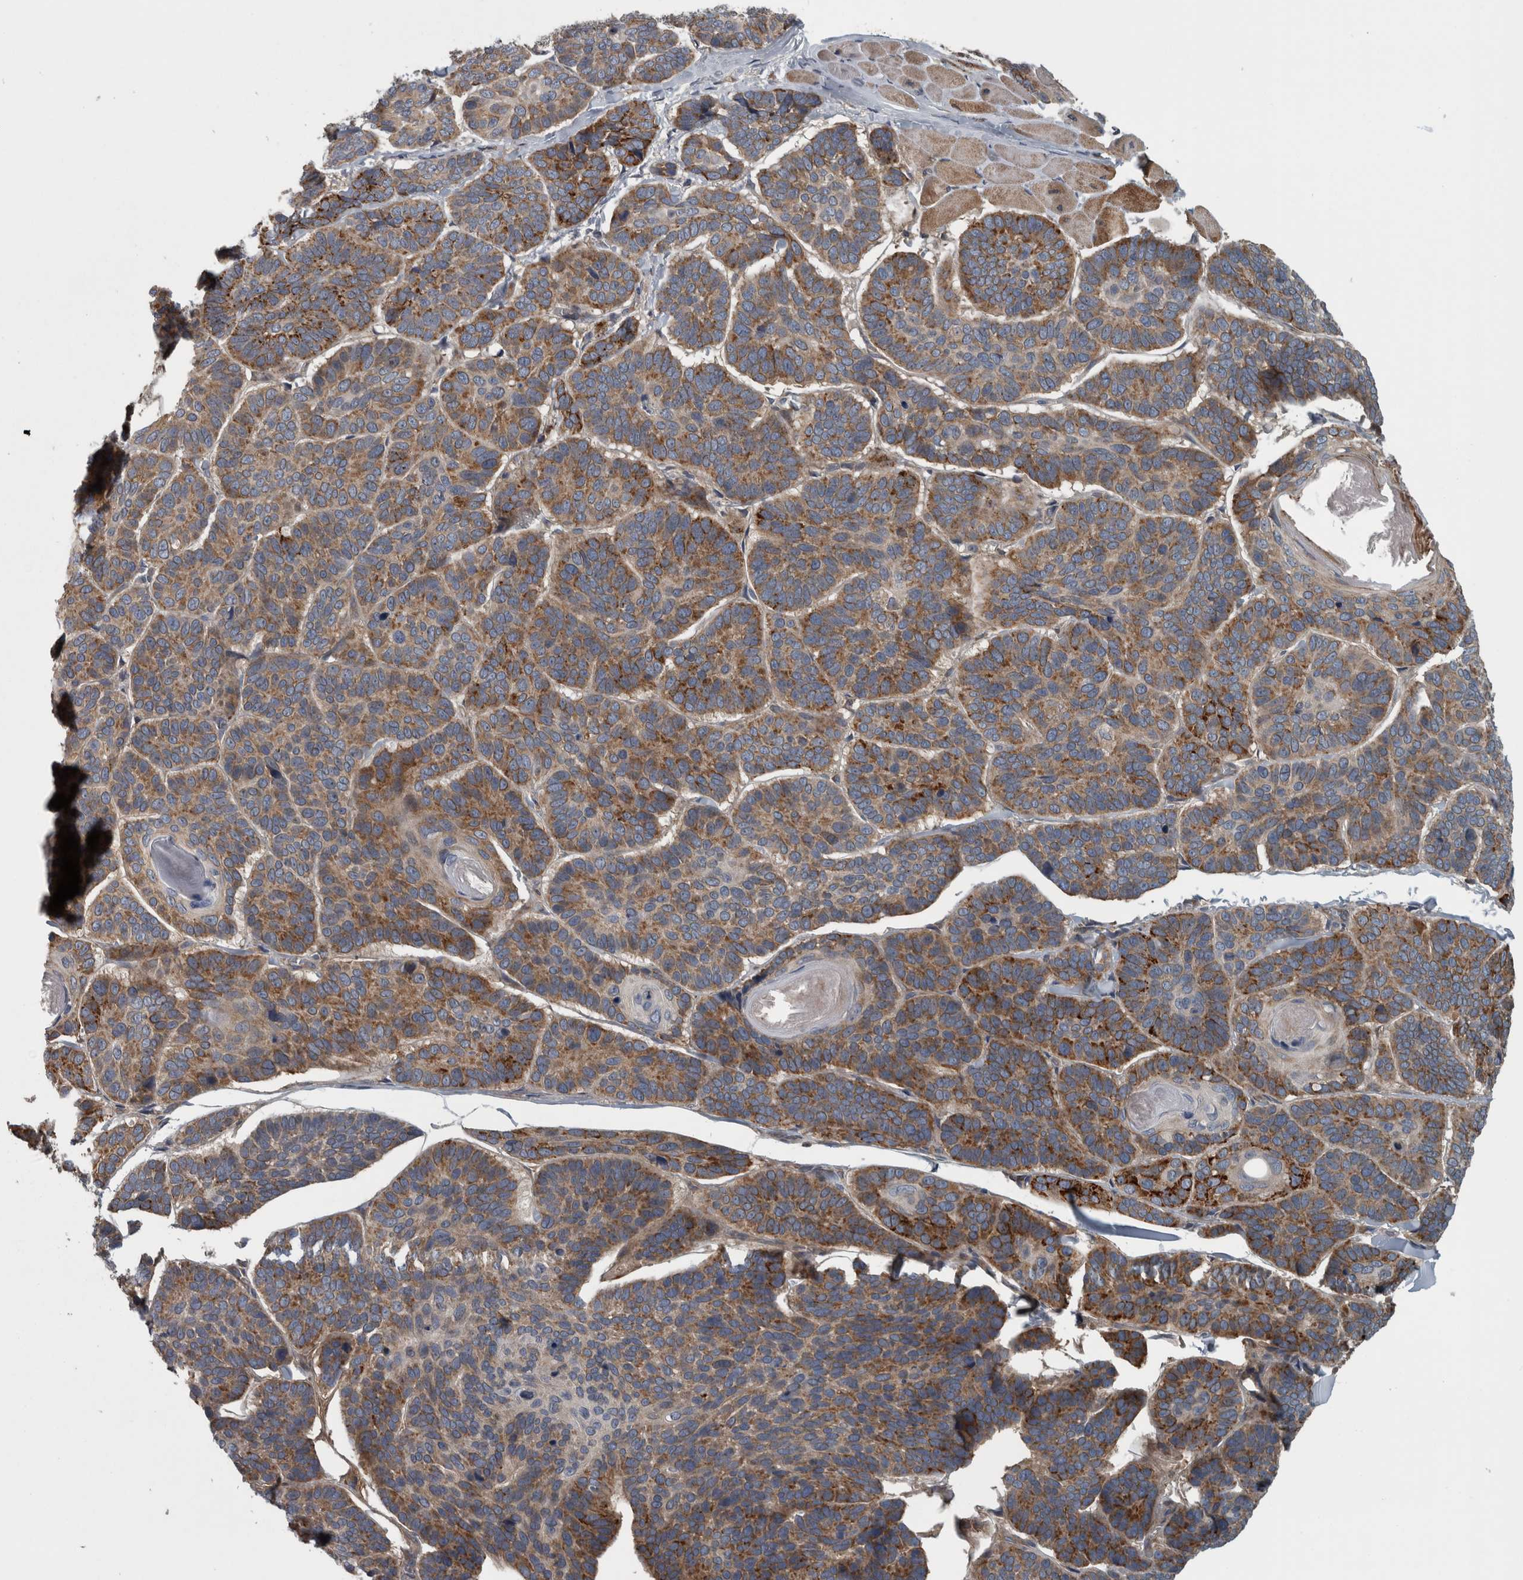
{"staining": {"intensity": "moderate", "quantity": "25%-75%", "location": "cytoplasmic/membranous"}, "tissue": "skin cancer", "cell_type": "Tumor cells", "image_type": "cancer", "snomed": [{"axis": "morphology", "description": "Basal cell carcinoma"}, {"axis": "topography", "description": "Skin"}], "caption": "A photomicrograph showing moderate cytoplasmic/membranous expression in approximately 25%-75% of tumor cells in skin basal cell carcinoma, as visualized by brown immunohistochemical staining.", "gene": "EXOC8", "patient": {"sex": "male", "age": 62}}